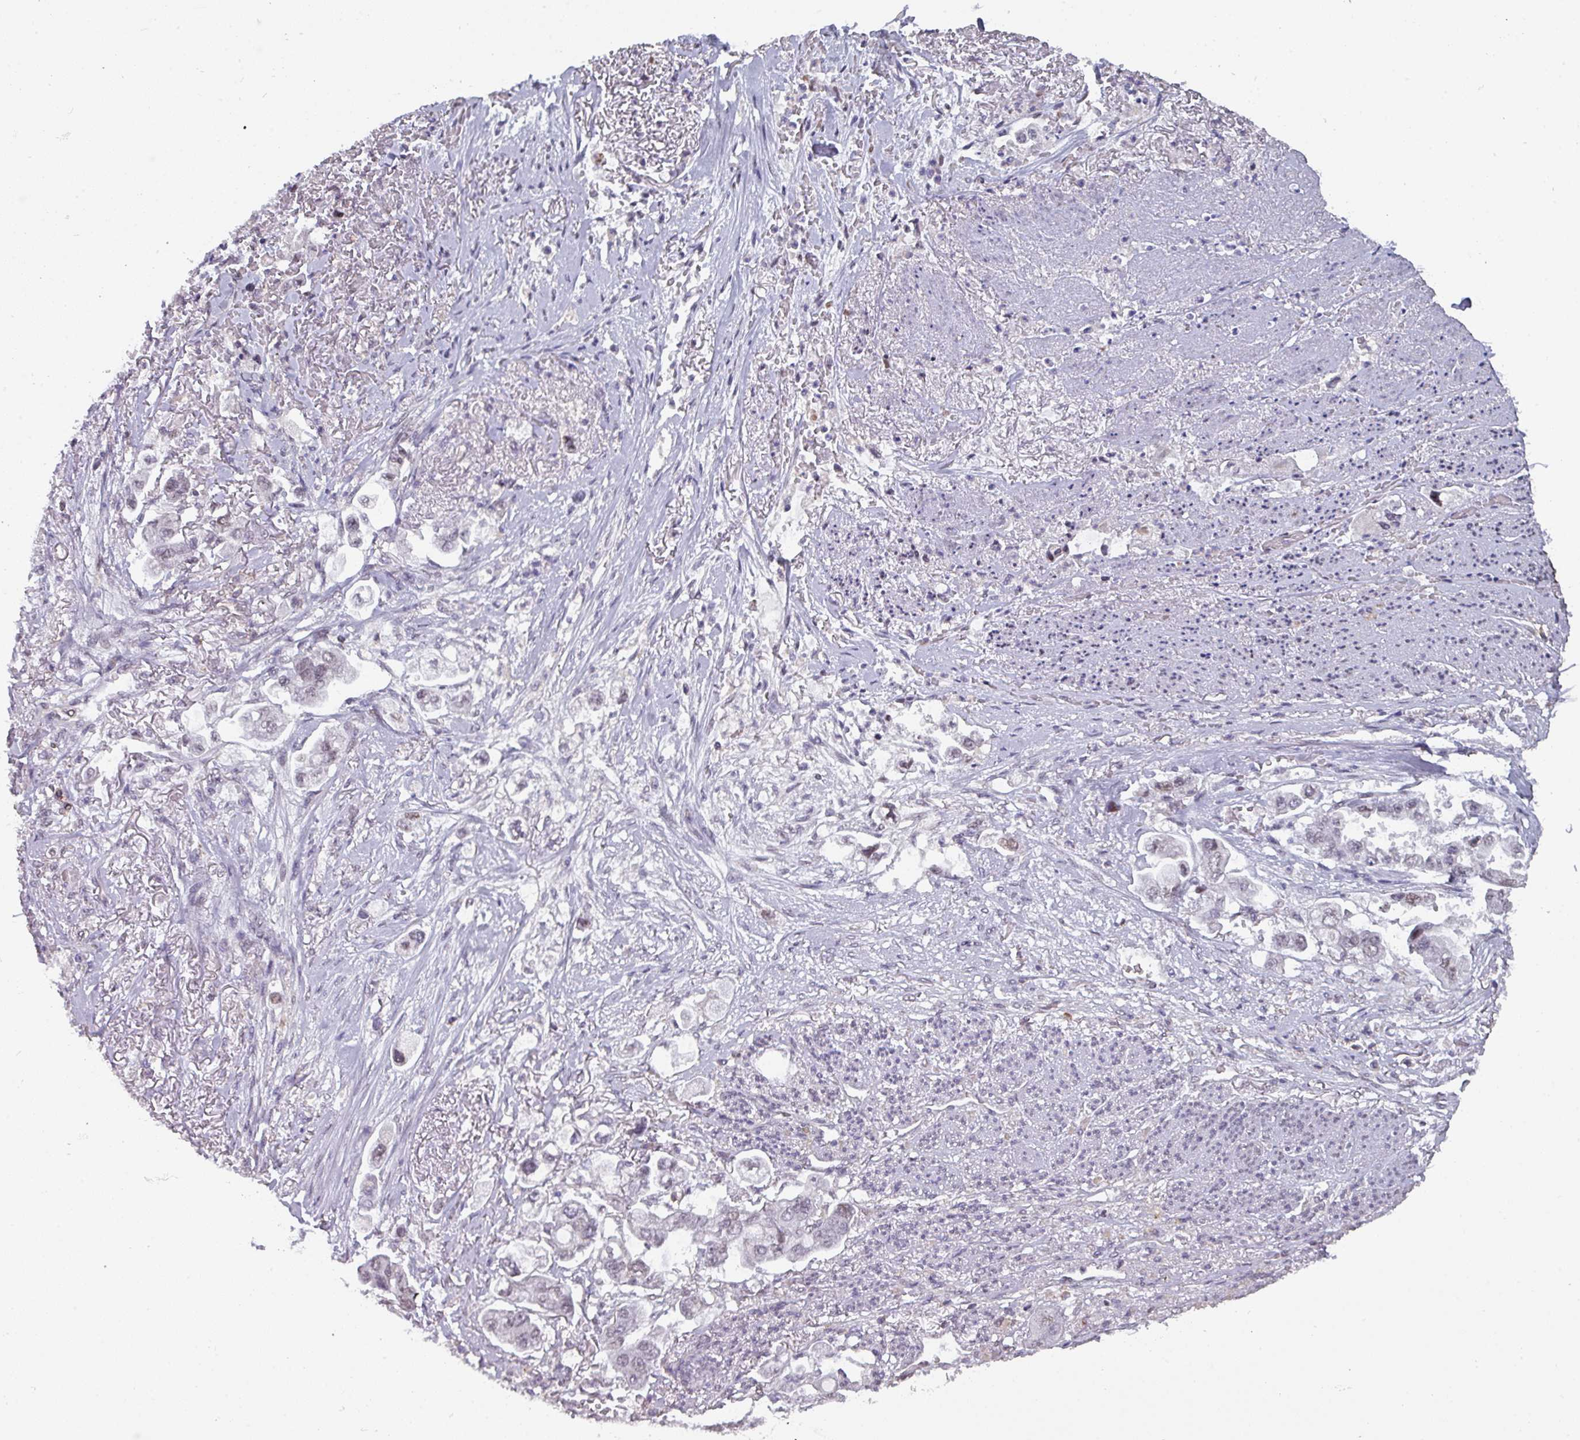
{"staining": {"intensity": "weak", "quantity": "<25%", "location": "nuclear"}, "tissue": "stomach cancer", "cell_type": "Tumor cells", "image_type": "cancer", "snomed": [{"axis": "morphology", "description": "Adenocarcinoma, NOS"}, {"axis": "topography", "description": "Stomach"}], "caption": "High magnification brightfield microscopy of adenocarcinoma (stomach) stained with DAB (3,3'-diaminobenzidine) (brown) and counterstained with hematoxylin (blue): tumor cells show no significant staining.", "gene": "RASAL3", "patient": {"sex": "male", "age": 62}}